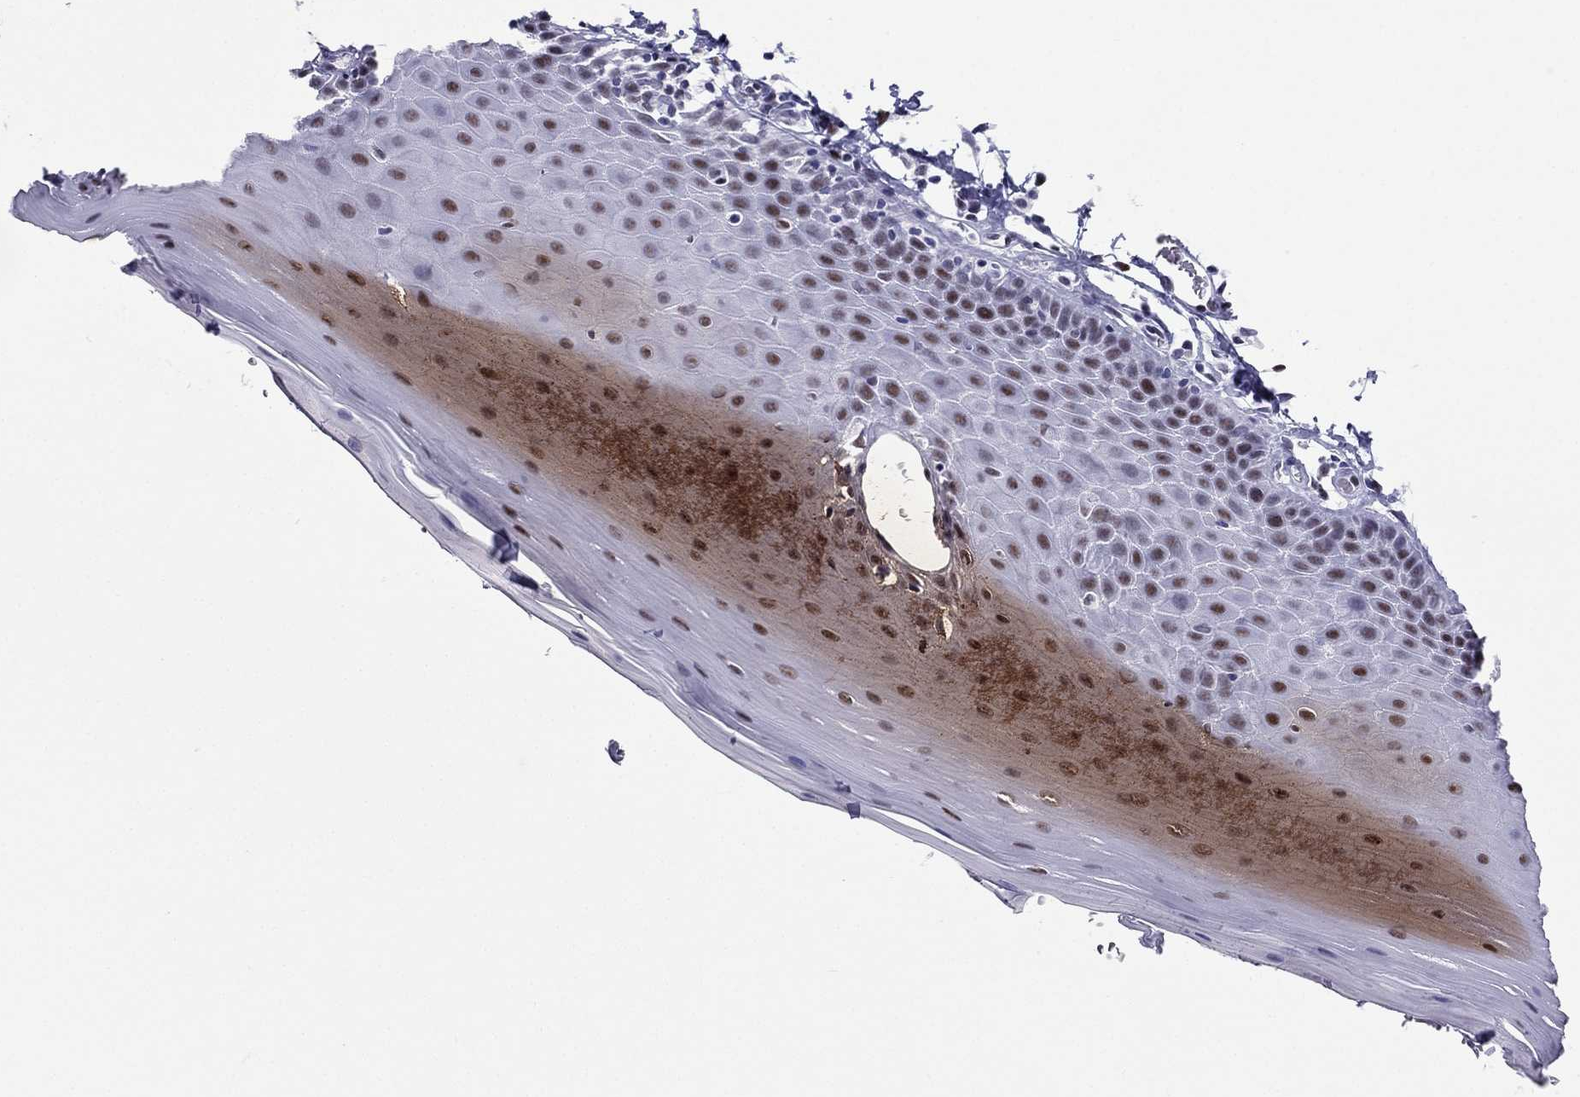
{"staining": {"intensity": "strong", "quantity": "<25%", "location": "nuclear"}, "tissue": "oral mucosa", "cell_type": "Squamous epithelial cells", "image_type": "normal", "snomed": [{"axis": "morphology", "description": "Normal tissue, NOS"}, {"axis": "topography", "description": "Oral tissue"}], "caption": "Approximately <25% of squamous epithelial cells in unremarkable human oral mucosa display strong nuclear protein positivity as visualized by brown immunohistochemical staining.", "gene": "PPM1G", "patient": {"sex": "male", "age": 81}}